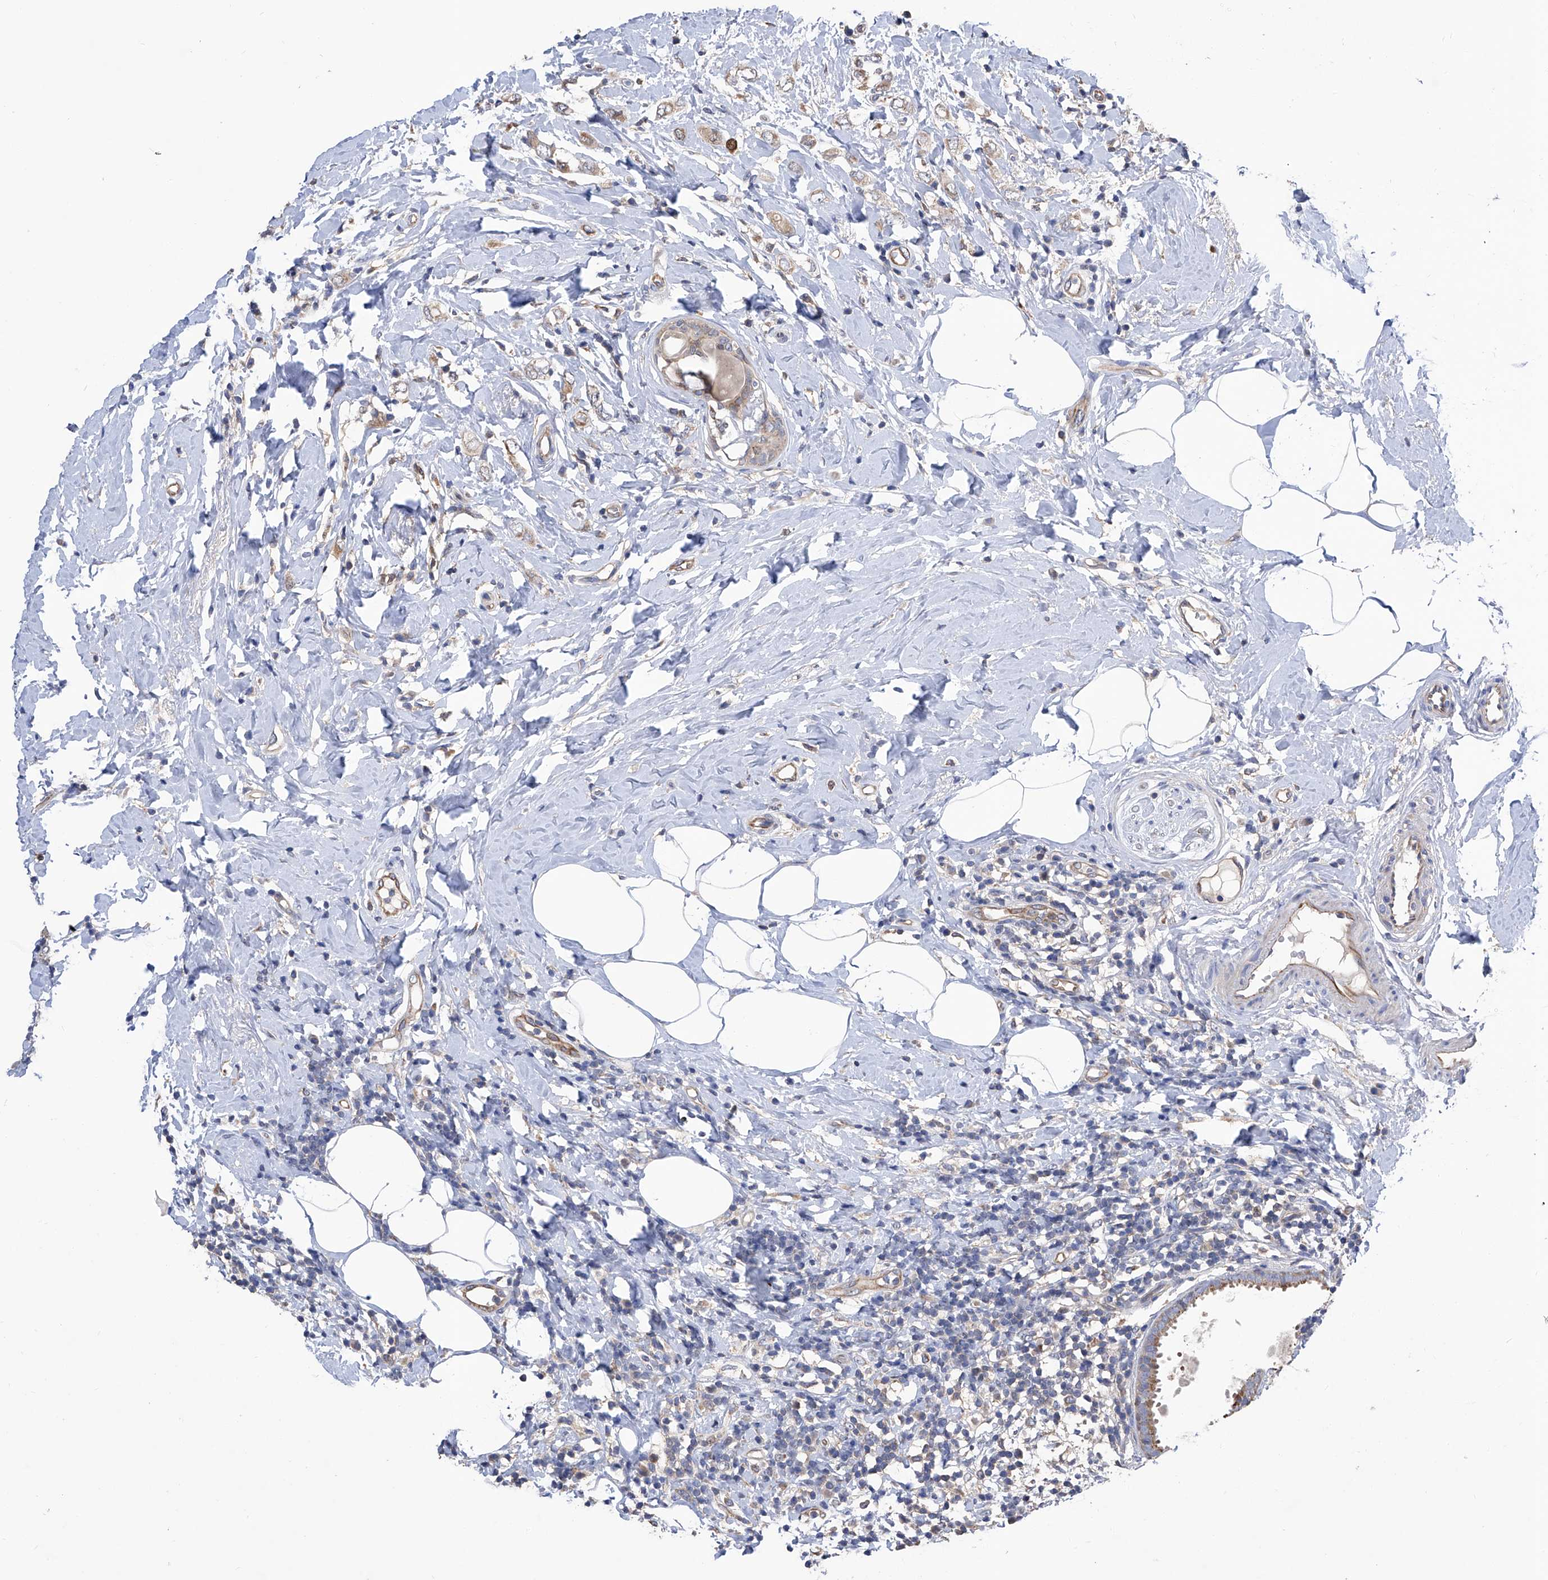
{"staining": {"intensity": "weak", "quantity": "25%-75%", "location": "cytoplasmic/membranous"}, "tissue": "breast cancer", "cell_type": "Tumor cells", "image_type": "cancer", "snomed": [{"axis": "morphology", "description": "Lobular carcinoma"}, {"axis": "topography", "description": "Breast"}], "caption": "Breast cancer tissue displays weak cytoplasmic/membranous positivity in about 25%-75% of tumor cells, visualized by immunohistochemistry.", "gene": "SPATA20", "patient": {"sex": "female", "age": 47}}